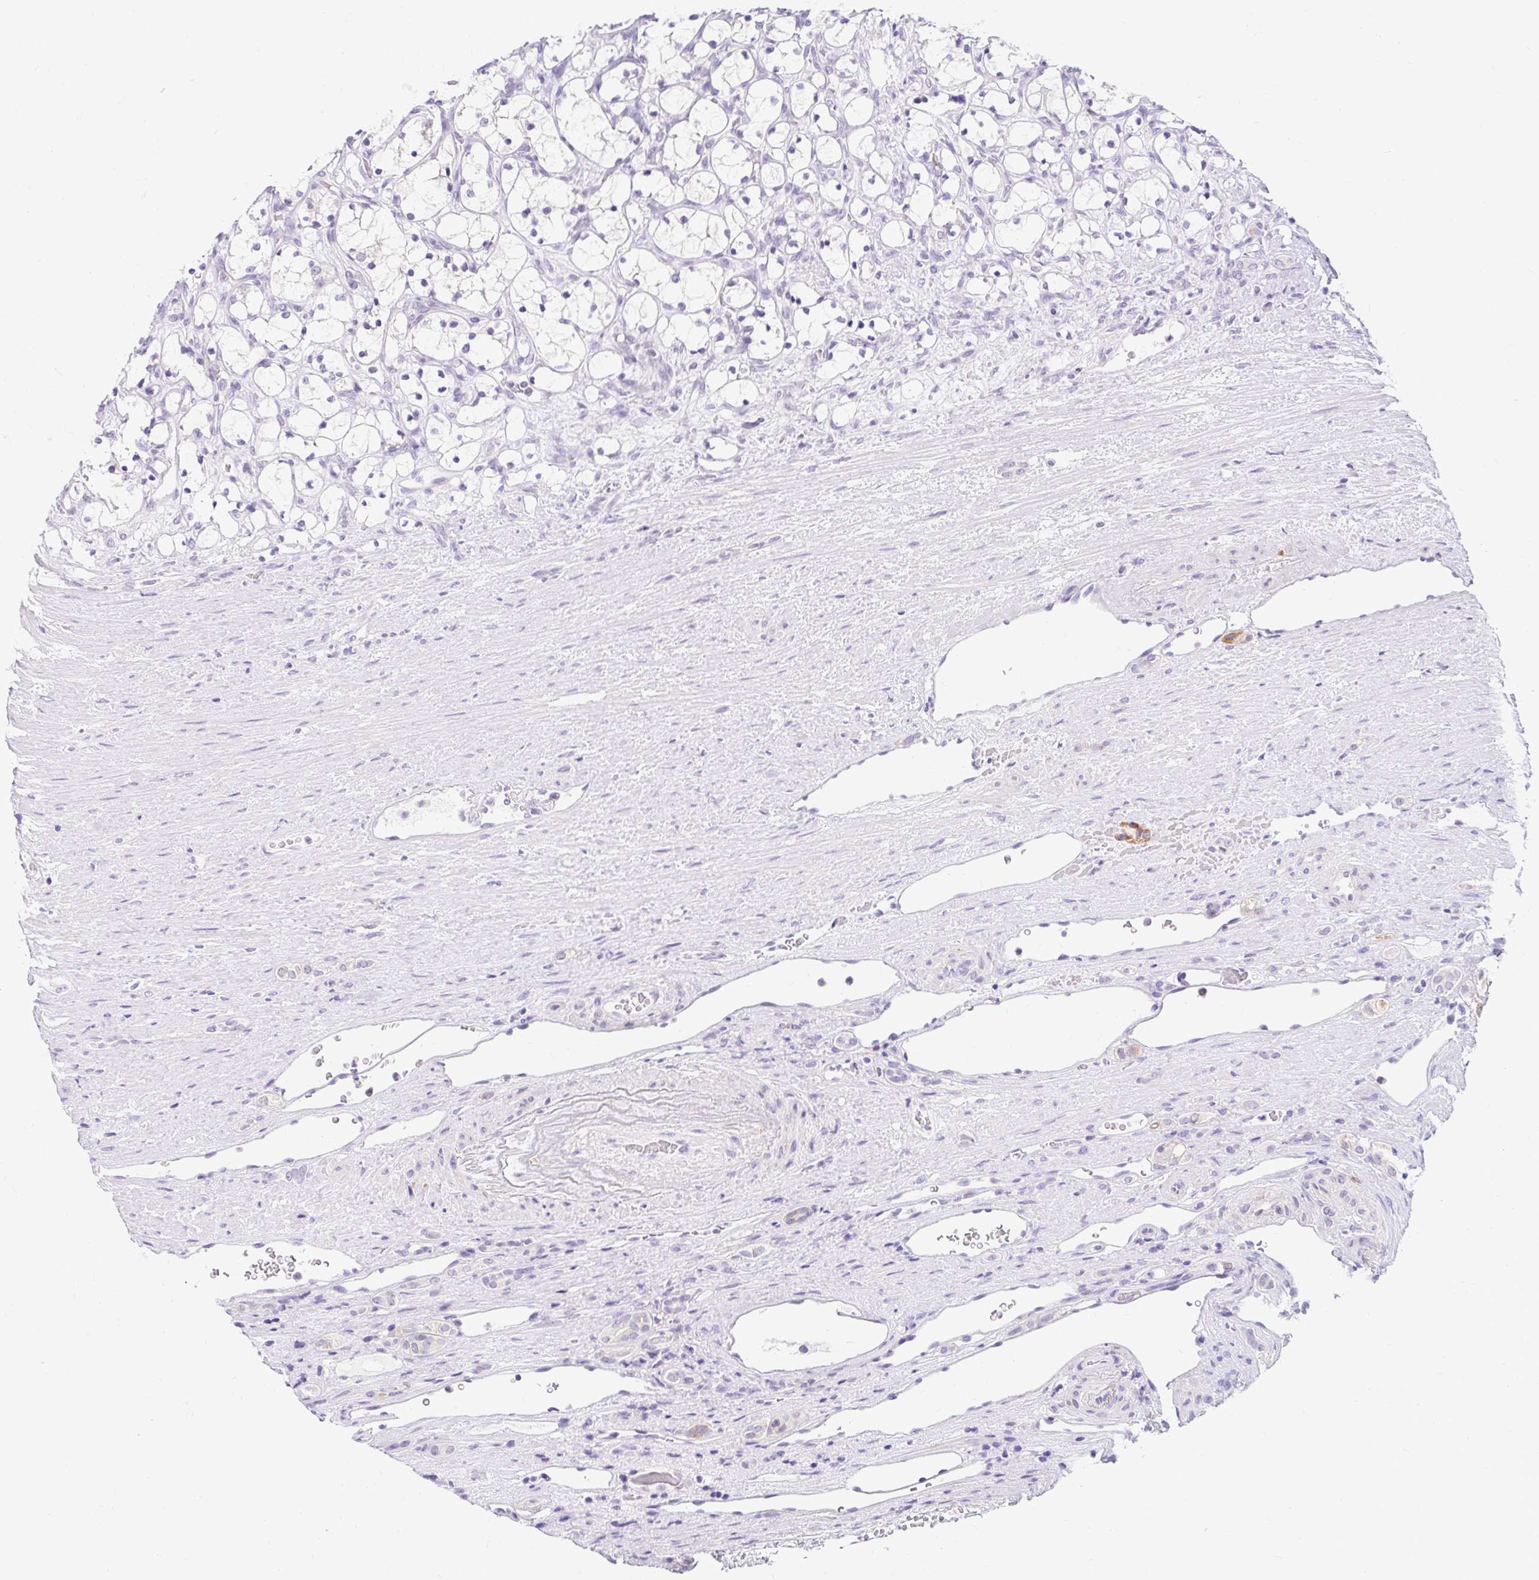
{"staining": {"intensity": "negative", "quantity": "none", "location": "none"}, "tissue": "renal cancer", "cell_type": "Tumor cells", "image_type": "cancer", "snomed": [{"axis": "morphology", "description": "Adenocarcinoma, NOS"}, {"axis": "topography", "description": "Kidney"}], "caption": "Immunohistochemical staining of human adenocarcinoma (renal) exhibits no significant expression in tumor cells.", "gene": "ITPK1", "patient": {"sex": "female", "age": 69}}